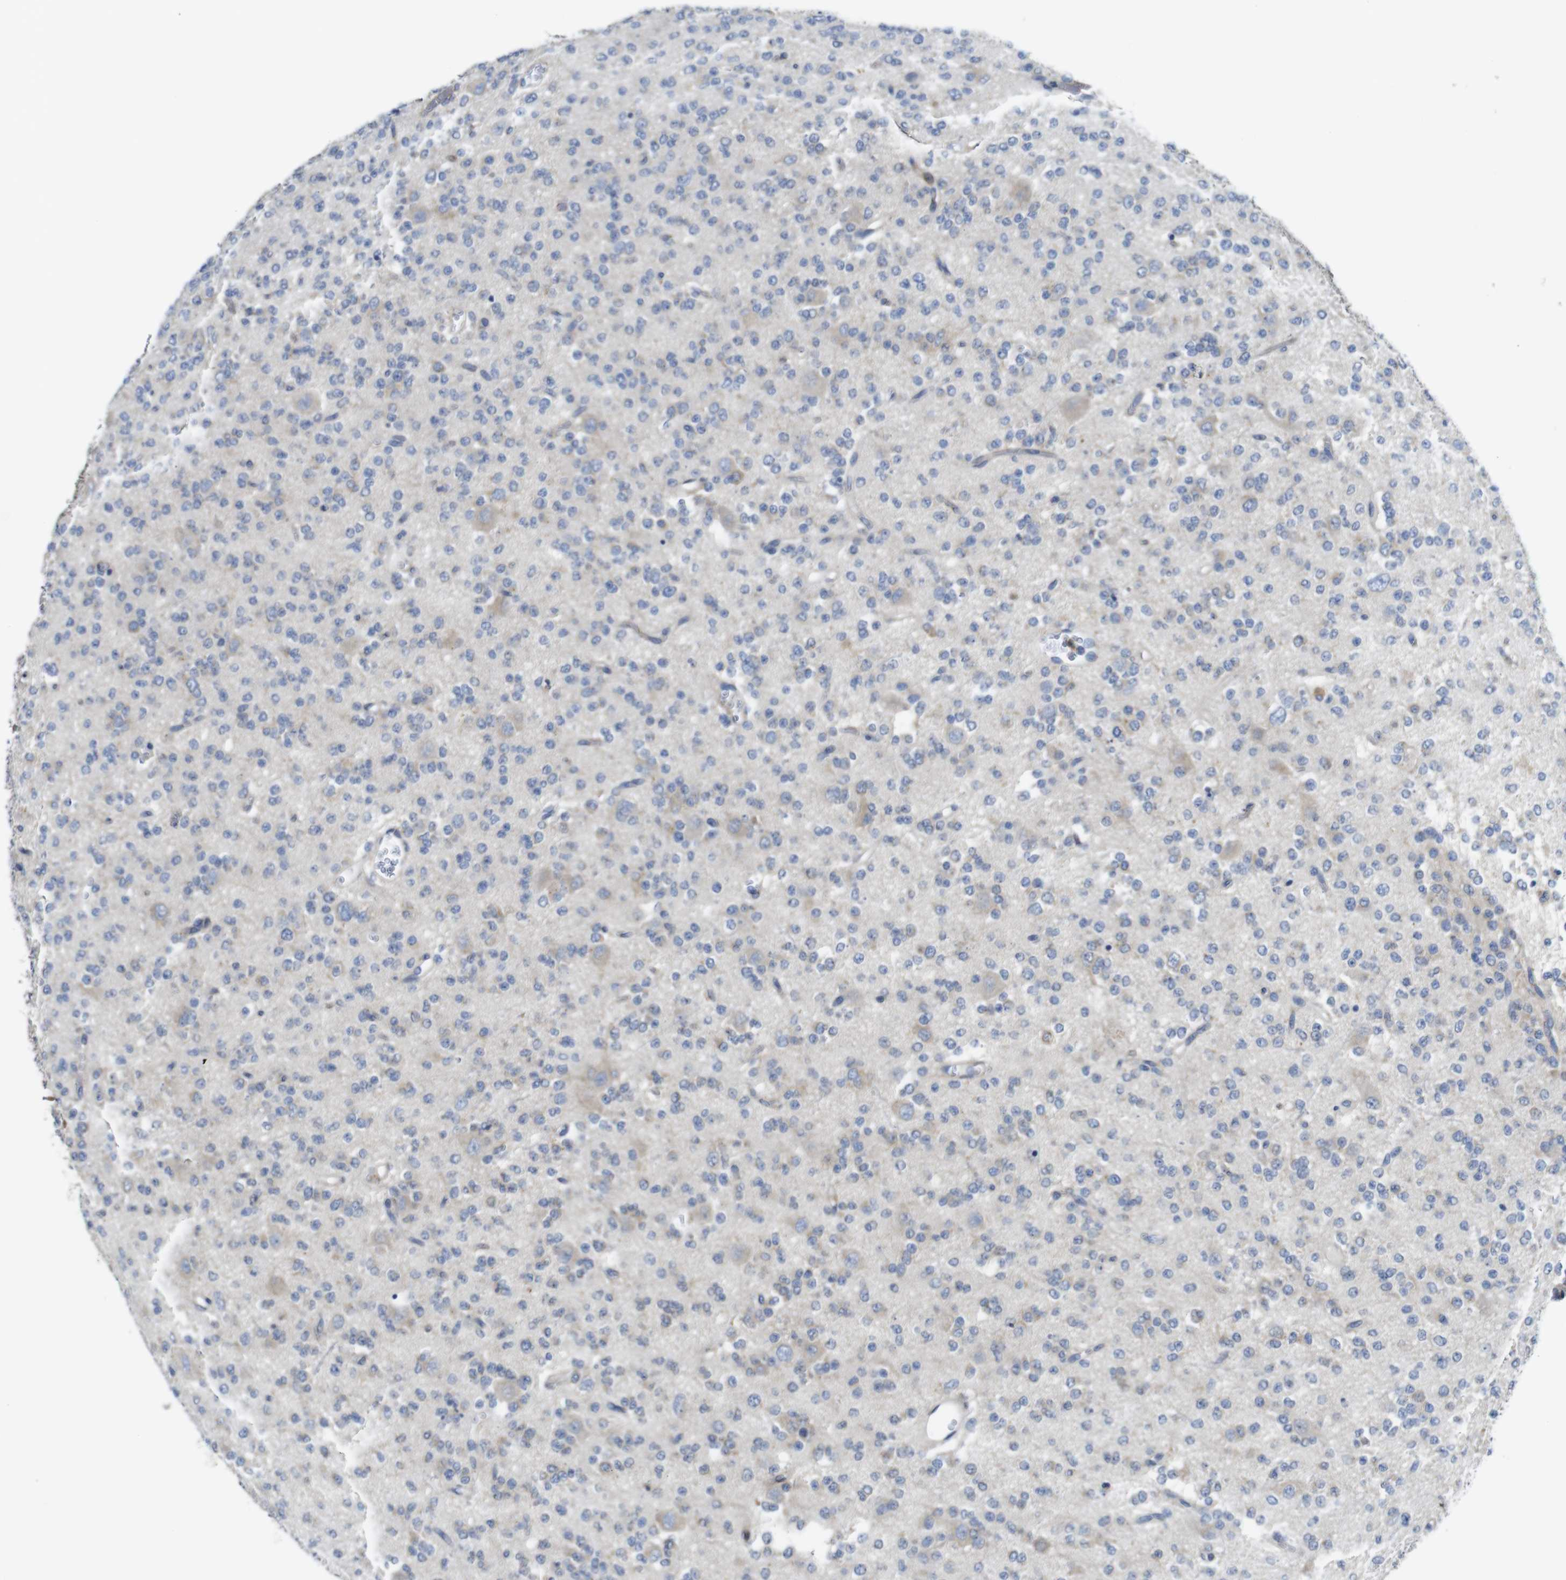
{"staining": {"intensity": "weak", "quantity": "<25%", "location": "cytoplasmic/membranous"}, "tissue": "glioma", "cell_type": "Tumor cells", "image_type": "cancer", "snomed": [{"axis": "morphology", "description": "Glioma, malignant, Low grade"}, {"axis": "topography", "description": "Brain"}], "caption": "A micrograph of human malignant glioma (low-grade) is negative for staining in tumor cells.", "gene": "DDRGK1", "patient": {"sex": "male", "age": 38}}